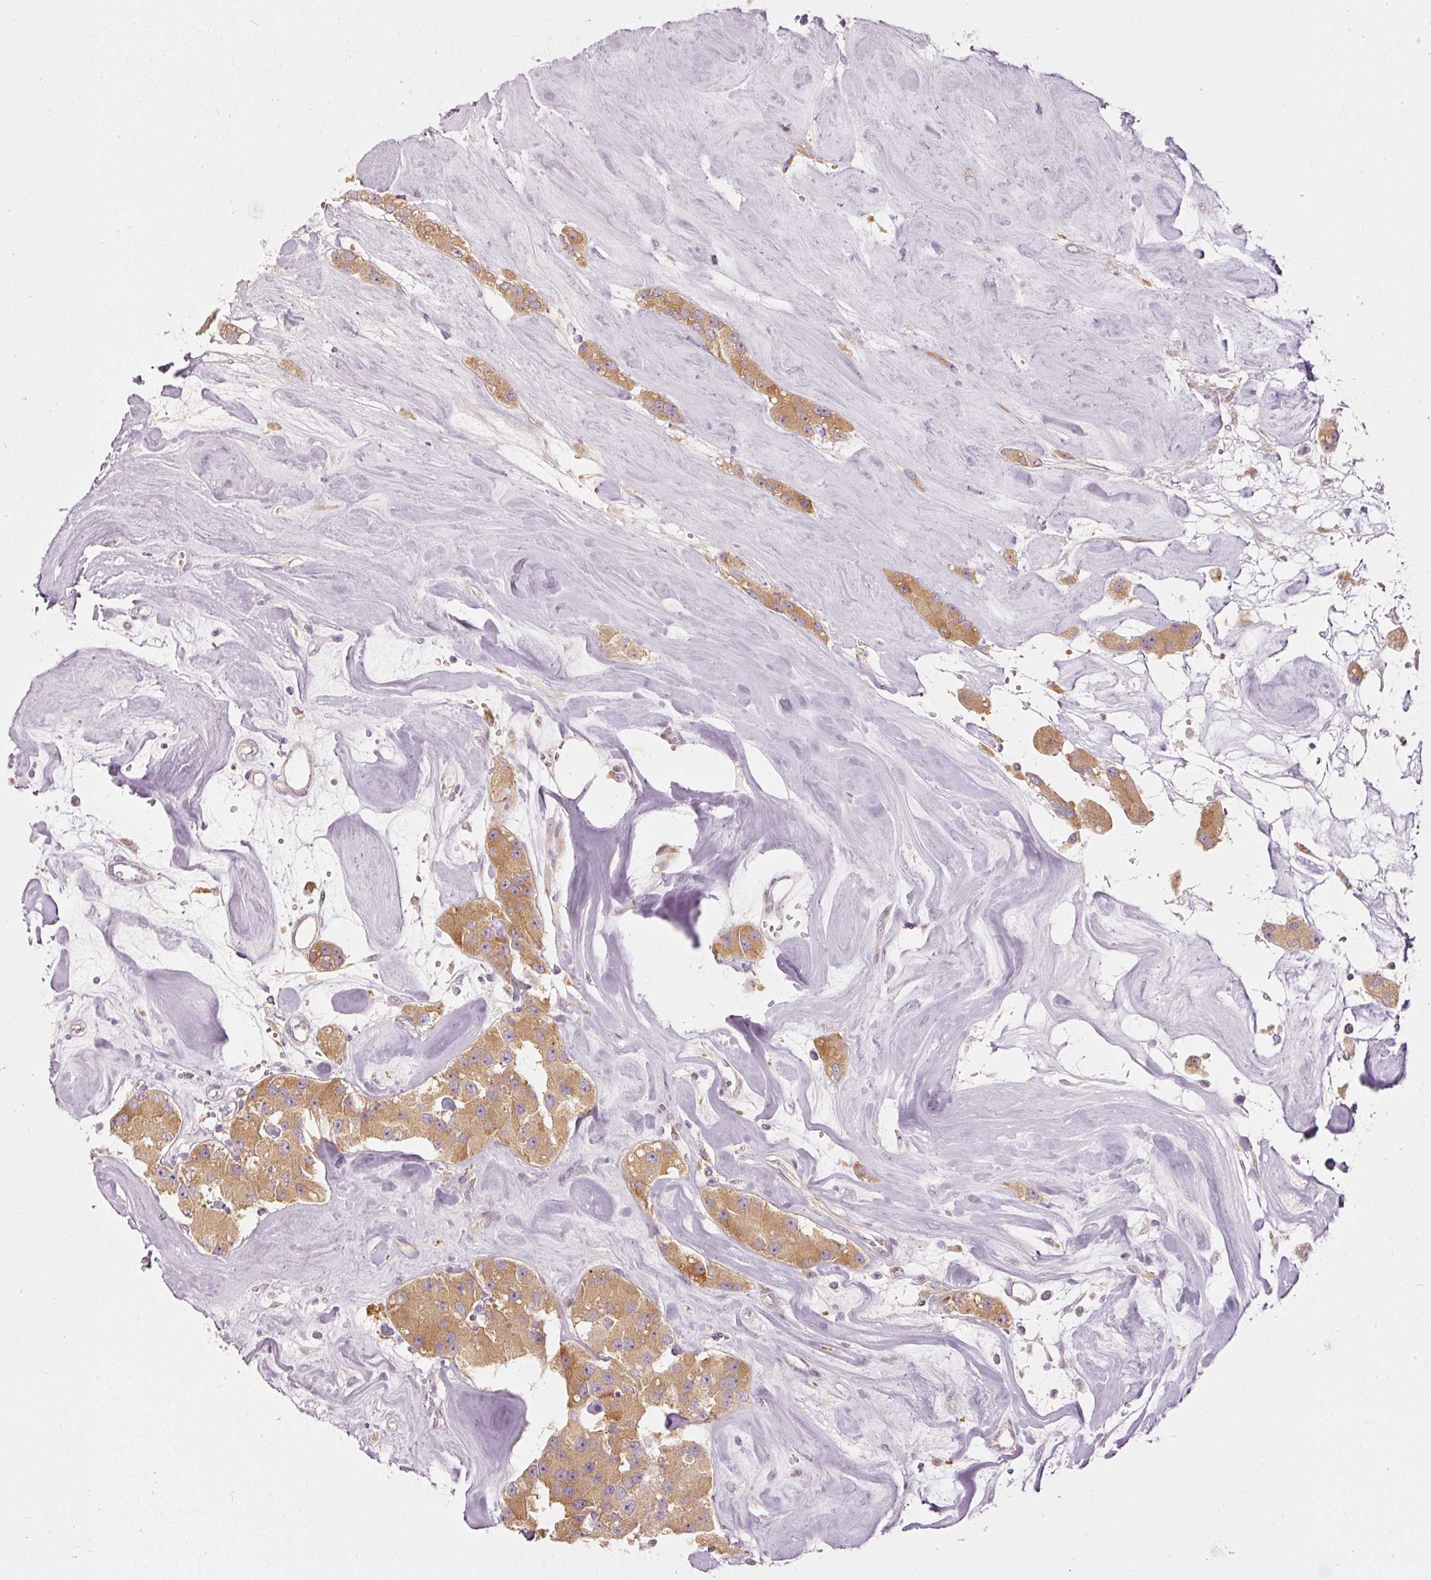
{"staining": {"intensity": "moderate", "quantity": ">75%", "location": "cytoplasmic/membranous"}, "tissue": "carcinoid", "cell_type": "Tumor cells", "image_type": "cancer", "snomed": [{"axis": "morphology", "description": "Carcinoid, malignant, NOS"}, {"axis": "topography", "description": "Pancreas"}], "caption": "Malignant carcinoid was stained to show a protein in brown. There is medium levels of moderate cytoplasmic/membranous positivity in approximately >75% of tumor cells. The protein is stained brown, and the nuclei are stained in blue (DAB IHC with brightfield microscopy, high magnification).", "gene": "MAP10", "patient": {"sex": "male", "age": 41}}